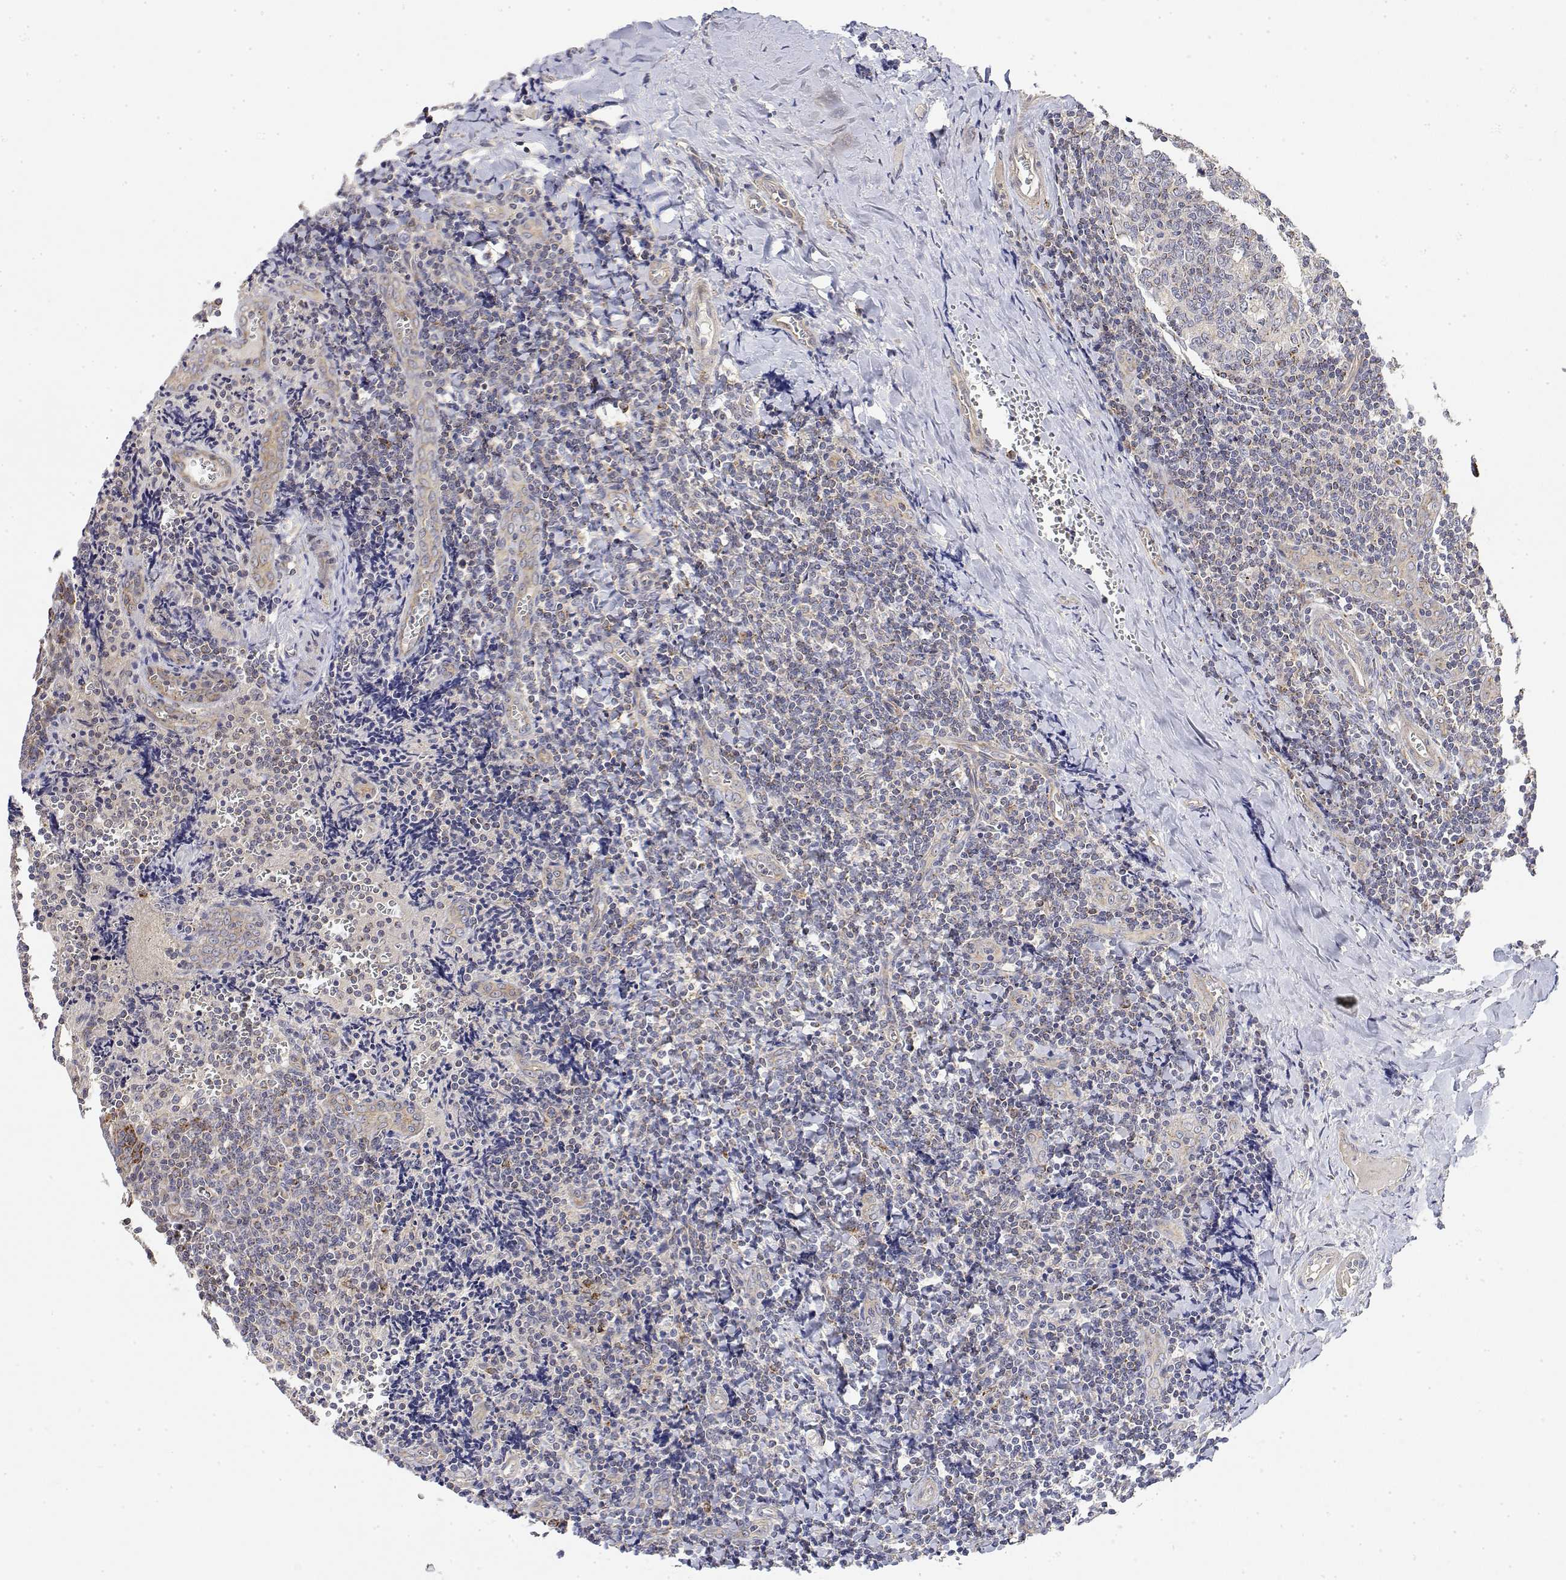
{"staining": {"intensity": "negative", "quantity": "none", "location": "none"}, "tissue": "tonsil", "cell_type": "Germinal center cells", "image_type": "normal", "snomed": [{"axis": "morphology", "description": "Normal tissue, NOS"}, {"axis": "morphology", "description": "Inflammation, NOS"}, {"axis": "topography", "description": "Tonsil"}], "caption": "Immunohistochemistry photomicrograph of normal tonsil stained for a protein (brown), which demonstrates no expression in germinal center cells.", "gene": "LONRF3", "patient": {"sex": "female", "age": 31}}